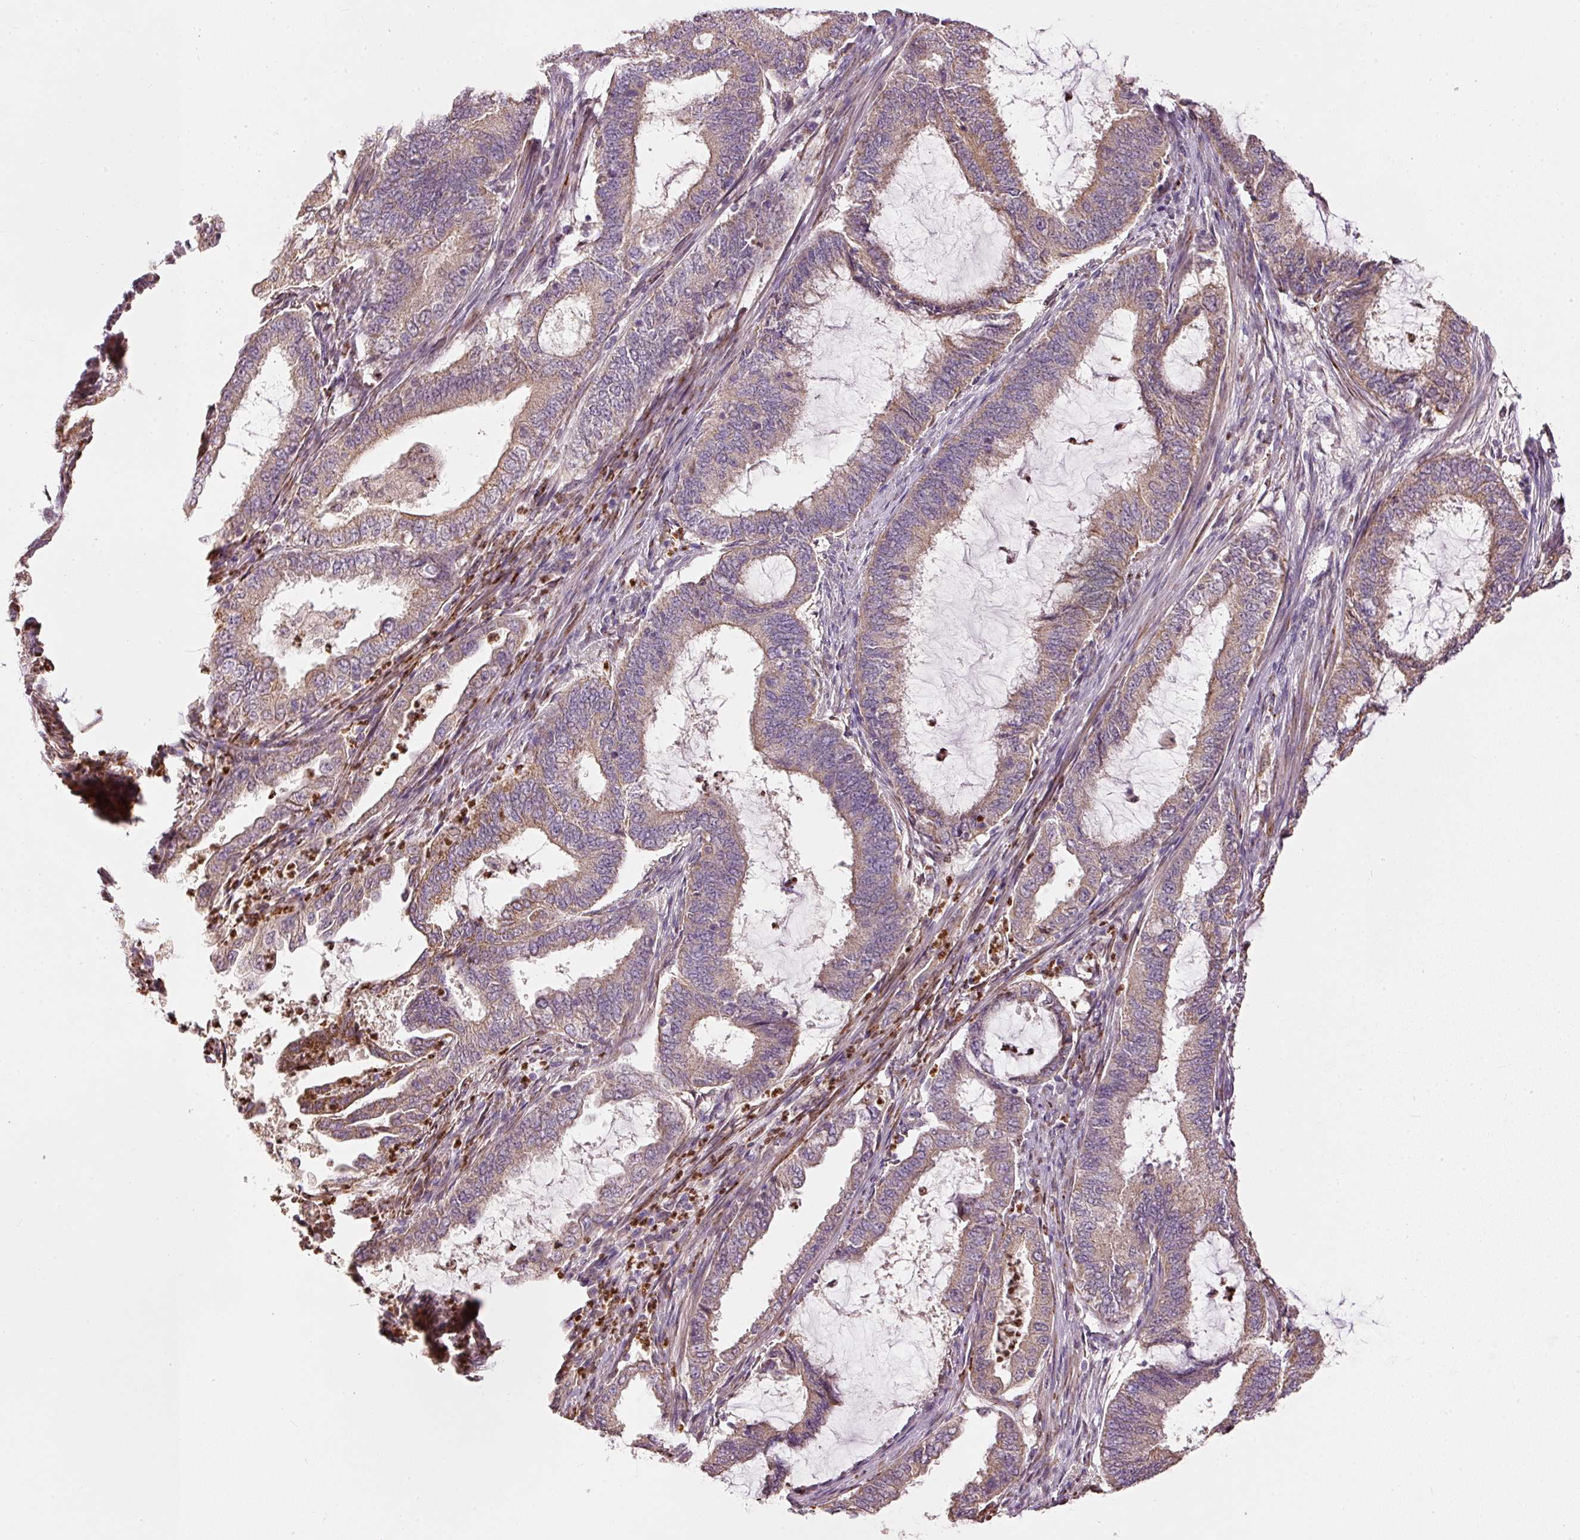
{"staining": {"intensity": "weak", "quantity": ">75%", "location": "cytoplasmic/membranous"}, "tissue": "endometrial cancer", "cell_type": "Tumor cells", "image_type": "cancer", "snomed": [{"axis": "morphology", "description": "Adenocarcinoma, NOS"}, {"axis": "topography", "description": "Endometrium"}], "caption": "Weak cytoplasmic/membranous protein positivity is identified in approximately >75% of tumor cells in endometrial cancer. The protein of interest is shown in brown color, while the nuclei are stained blue.", "gene": "MTHFD1L", "patient": {"sex": "female", "age": 51}}